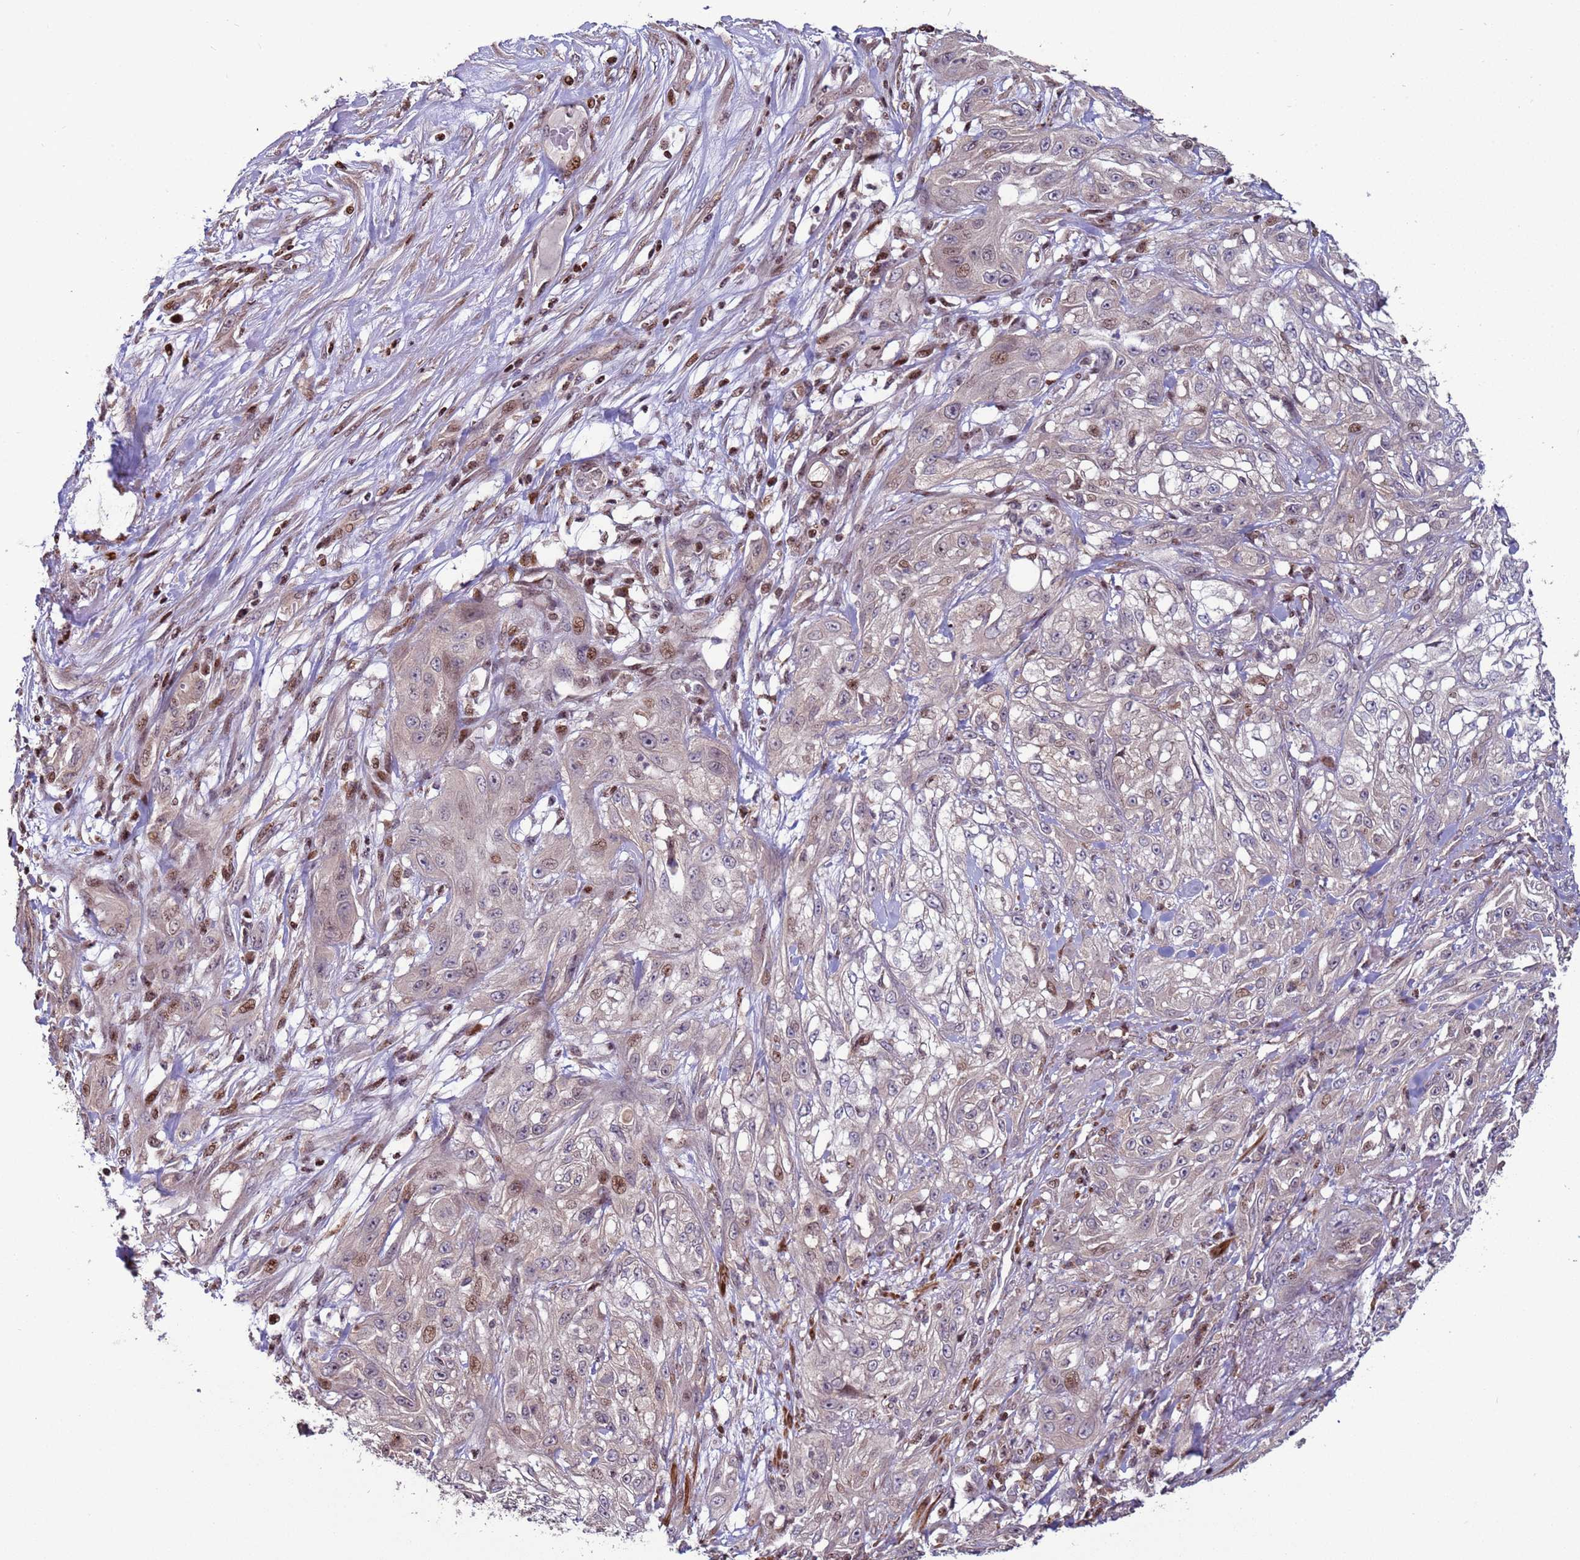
{"staining": {"intensity": "moderate", "quantity": "<25%", "location": "nuclear"}, "tissue": "skin cancer", "cell_type": "Tumor cells", "image_type": "cancer", "snomed": [{"axis": "morphology", "description": "Squamous cell carcinoma, NOS"}, {"axis": "morphology", "description": "Squamous cell carcinoma, metastatic, NOS"}, {"axis": "topography", "description": "Skin"}, {"axis": "topography", "description": "Lymph node"}], "caption": "DAB immunohistochemical staining of human skin squamous cell carcinoma exhibits moderate nuclear protein staining in about <25% of tumor cells.", "gene": "HGH1", "patient": {"sex": "male", "age": 75}}